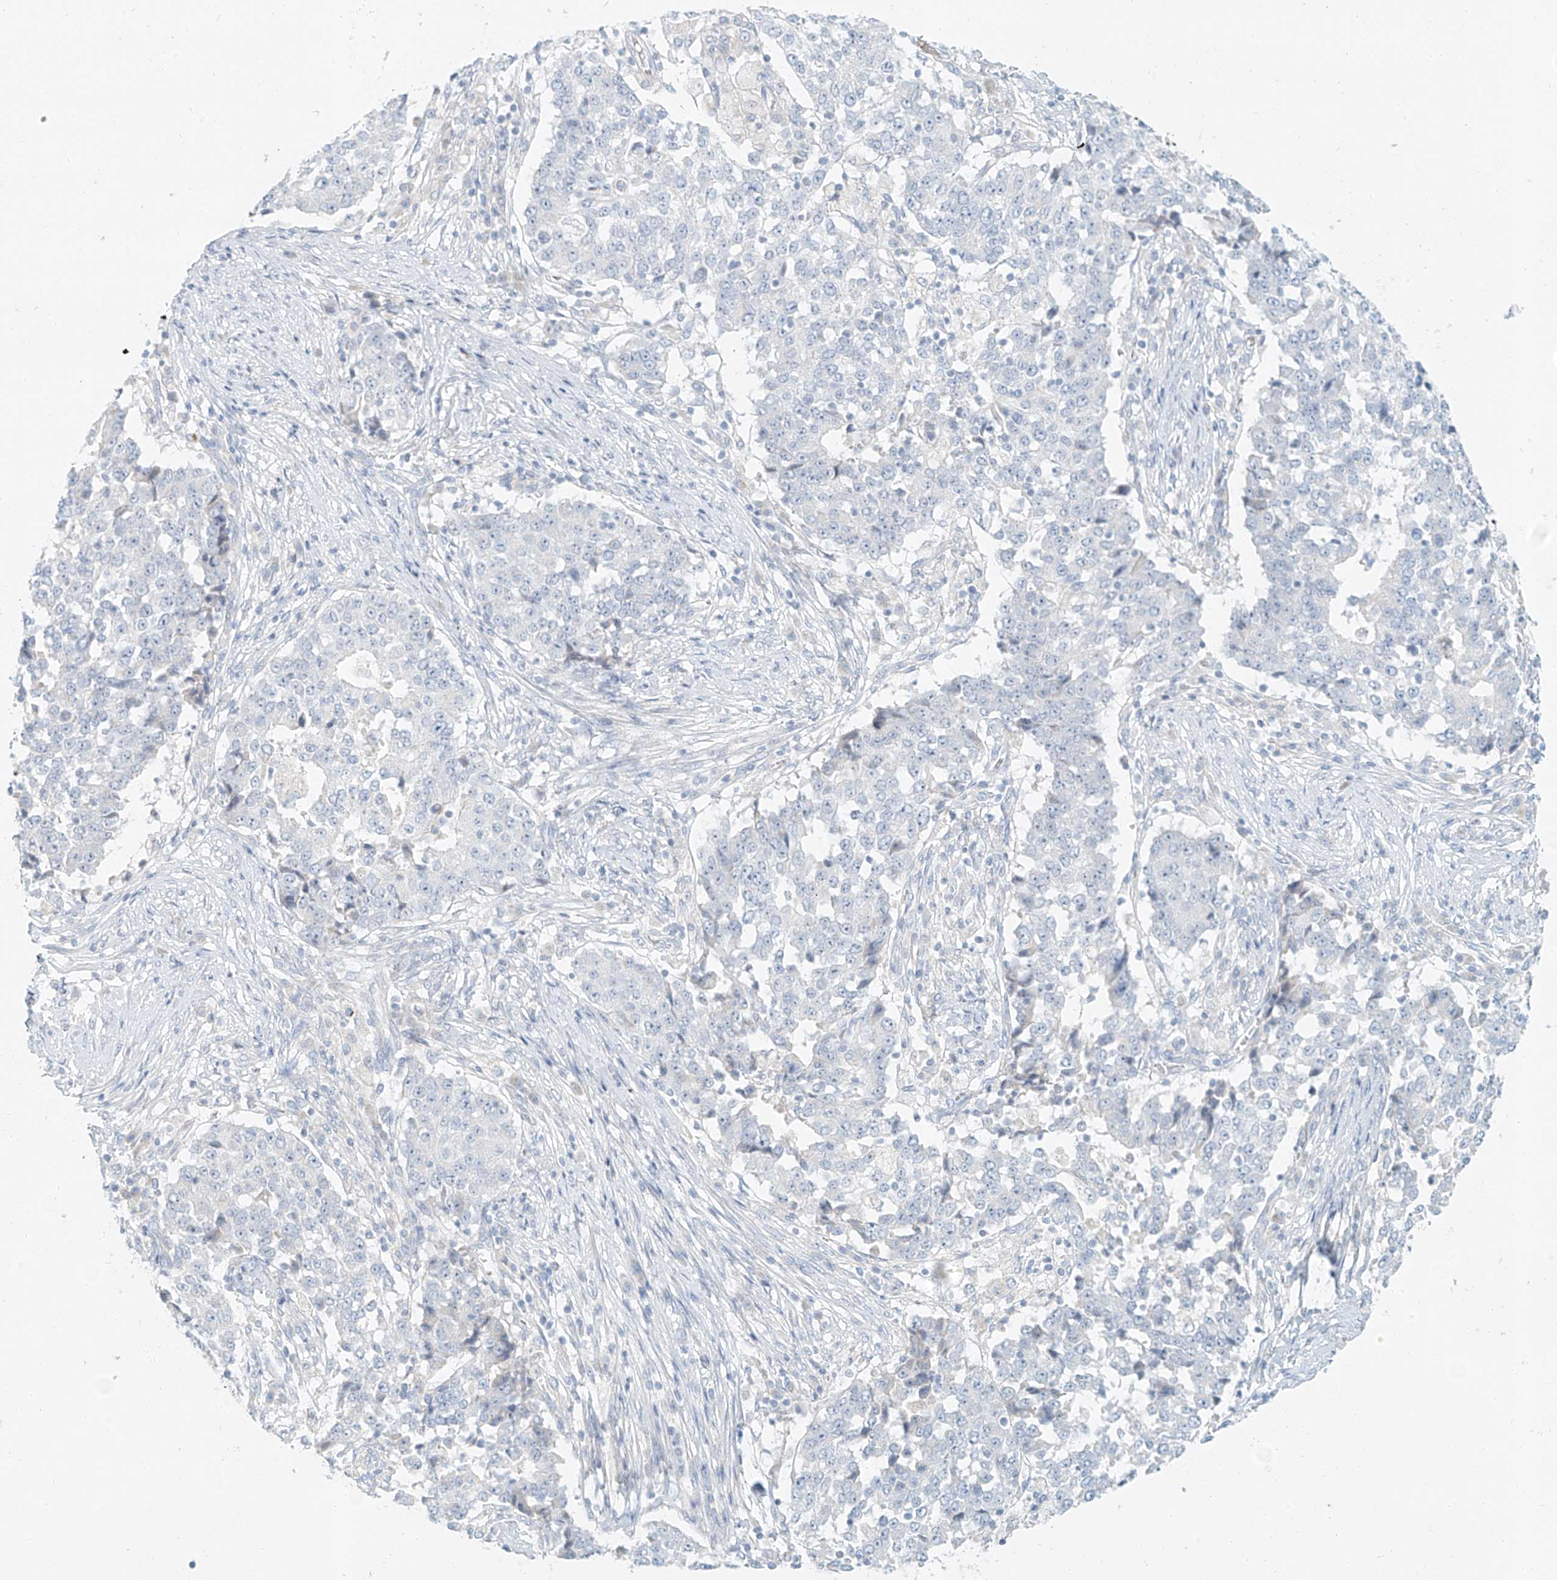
{"staining": {"intensity": "negative", "quantity": "none", "location": "none"}, "tissue": "stomach cancer", "cell_type": "Tumor cells", "image_type": "cancer", "snomed": [{"axis": "morphology", "description": "Adenocarcinoma, NOS"}, {"axis": "topography", "description": "Stomach"}], "caption": "Immunohistochemistry (IHC) of human adenocarcinoma (stomach) shows no staining in tumor cells.", "gene": "PGC", "patient": {"sex": "male", "age": 59}}